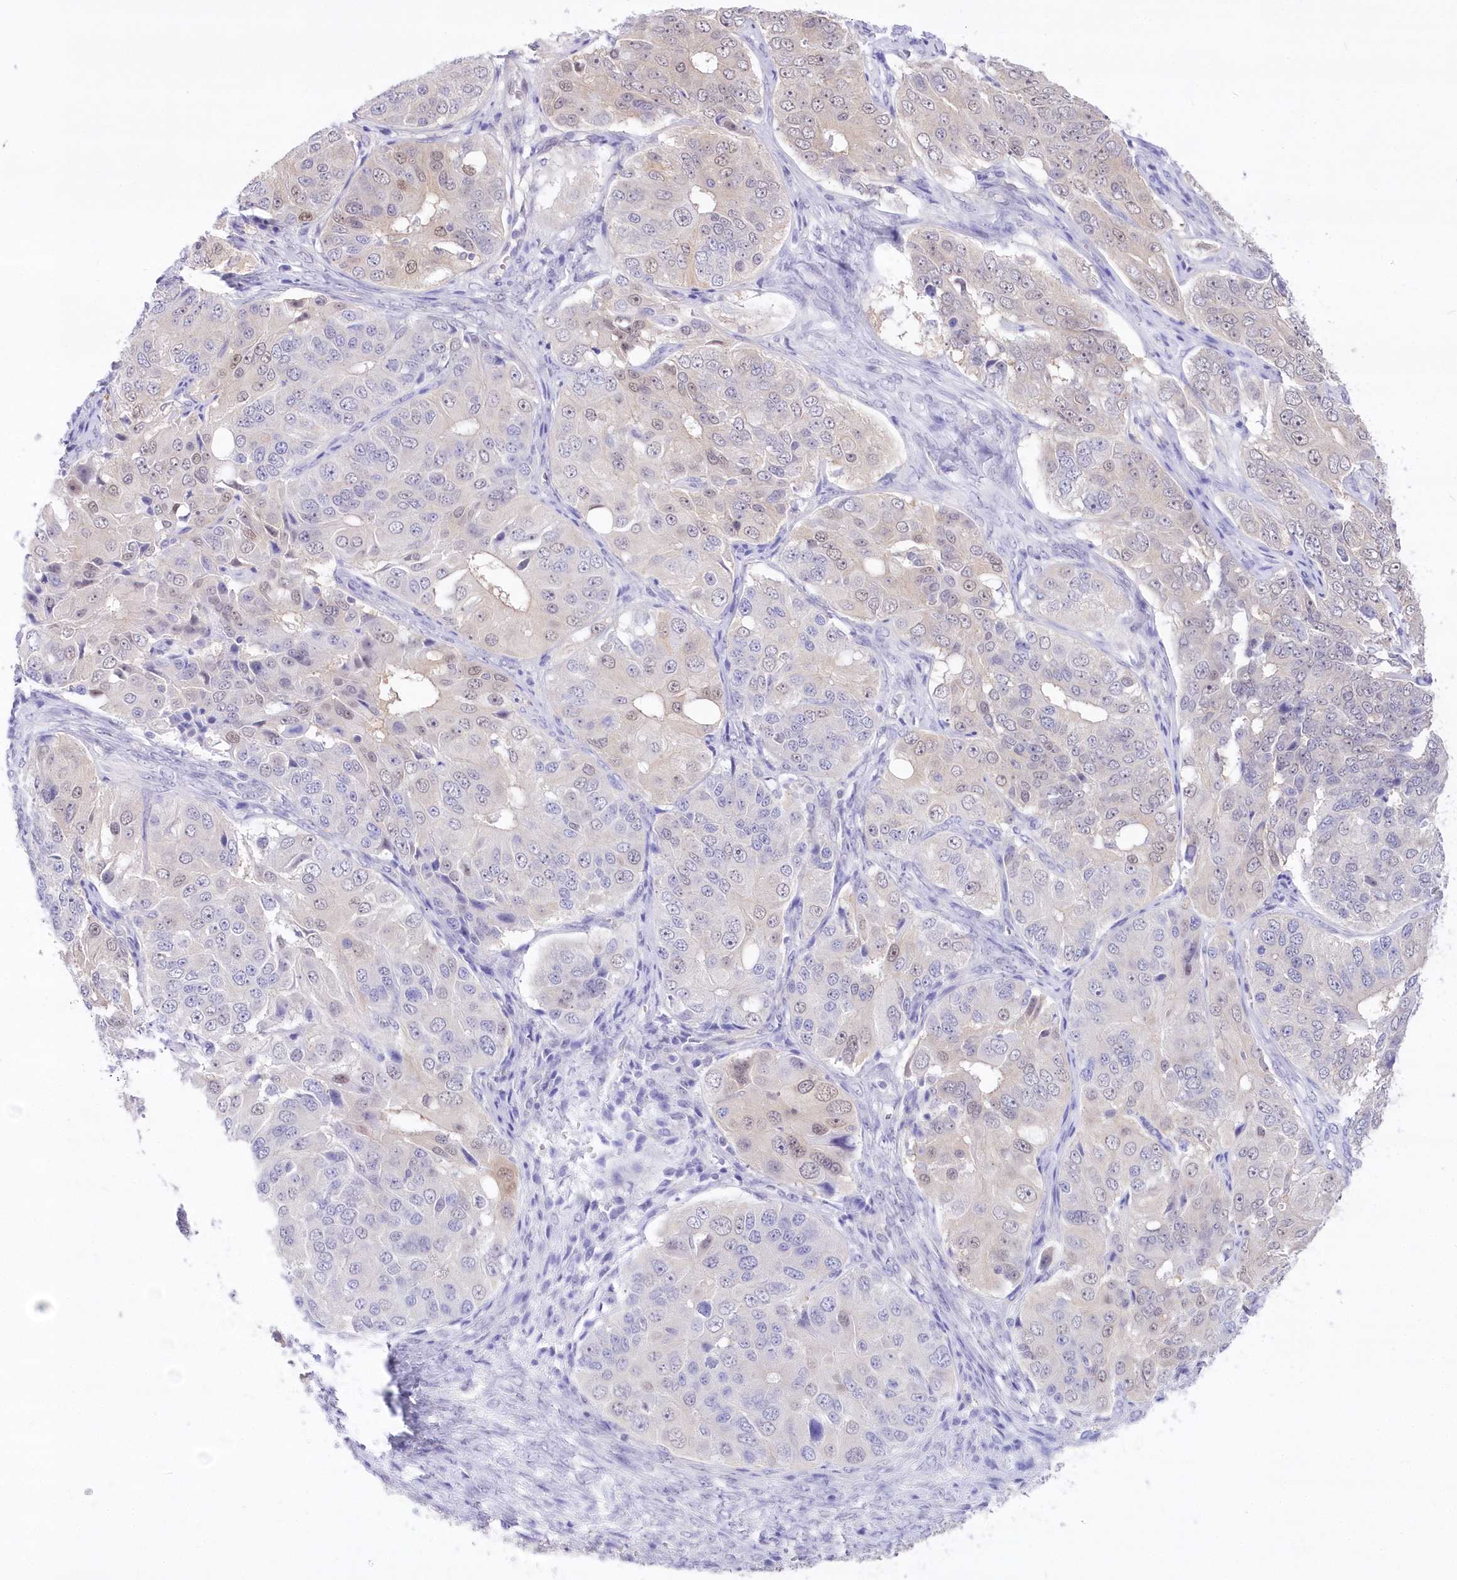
{"staining": {"intensity": "weak", "quantity": "<25%", "location": "nuclear"}, "tissue": "ovarian cancer", "cell_type": "Tumor cells", "image_type": "cancer", "snomed": [{"axis": "morphology", "description": "Carcinoma, endometroid"}, {"axis": "topography", "description": "Ovary"}], "caption": "Micrograph shows no protein positivity in tumor cells of ovarian cancer tissue.", "gene": "UBA6", "patient": {"sex": "female", "age": 51}}